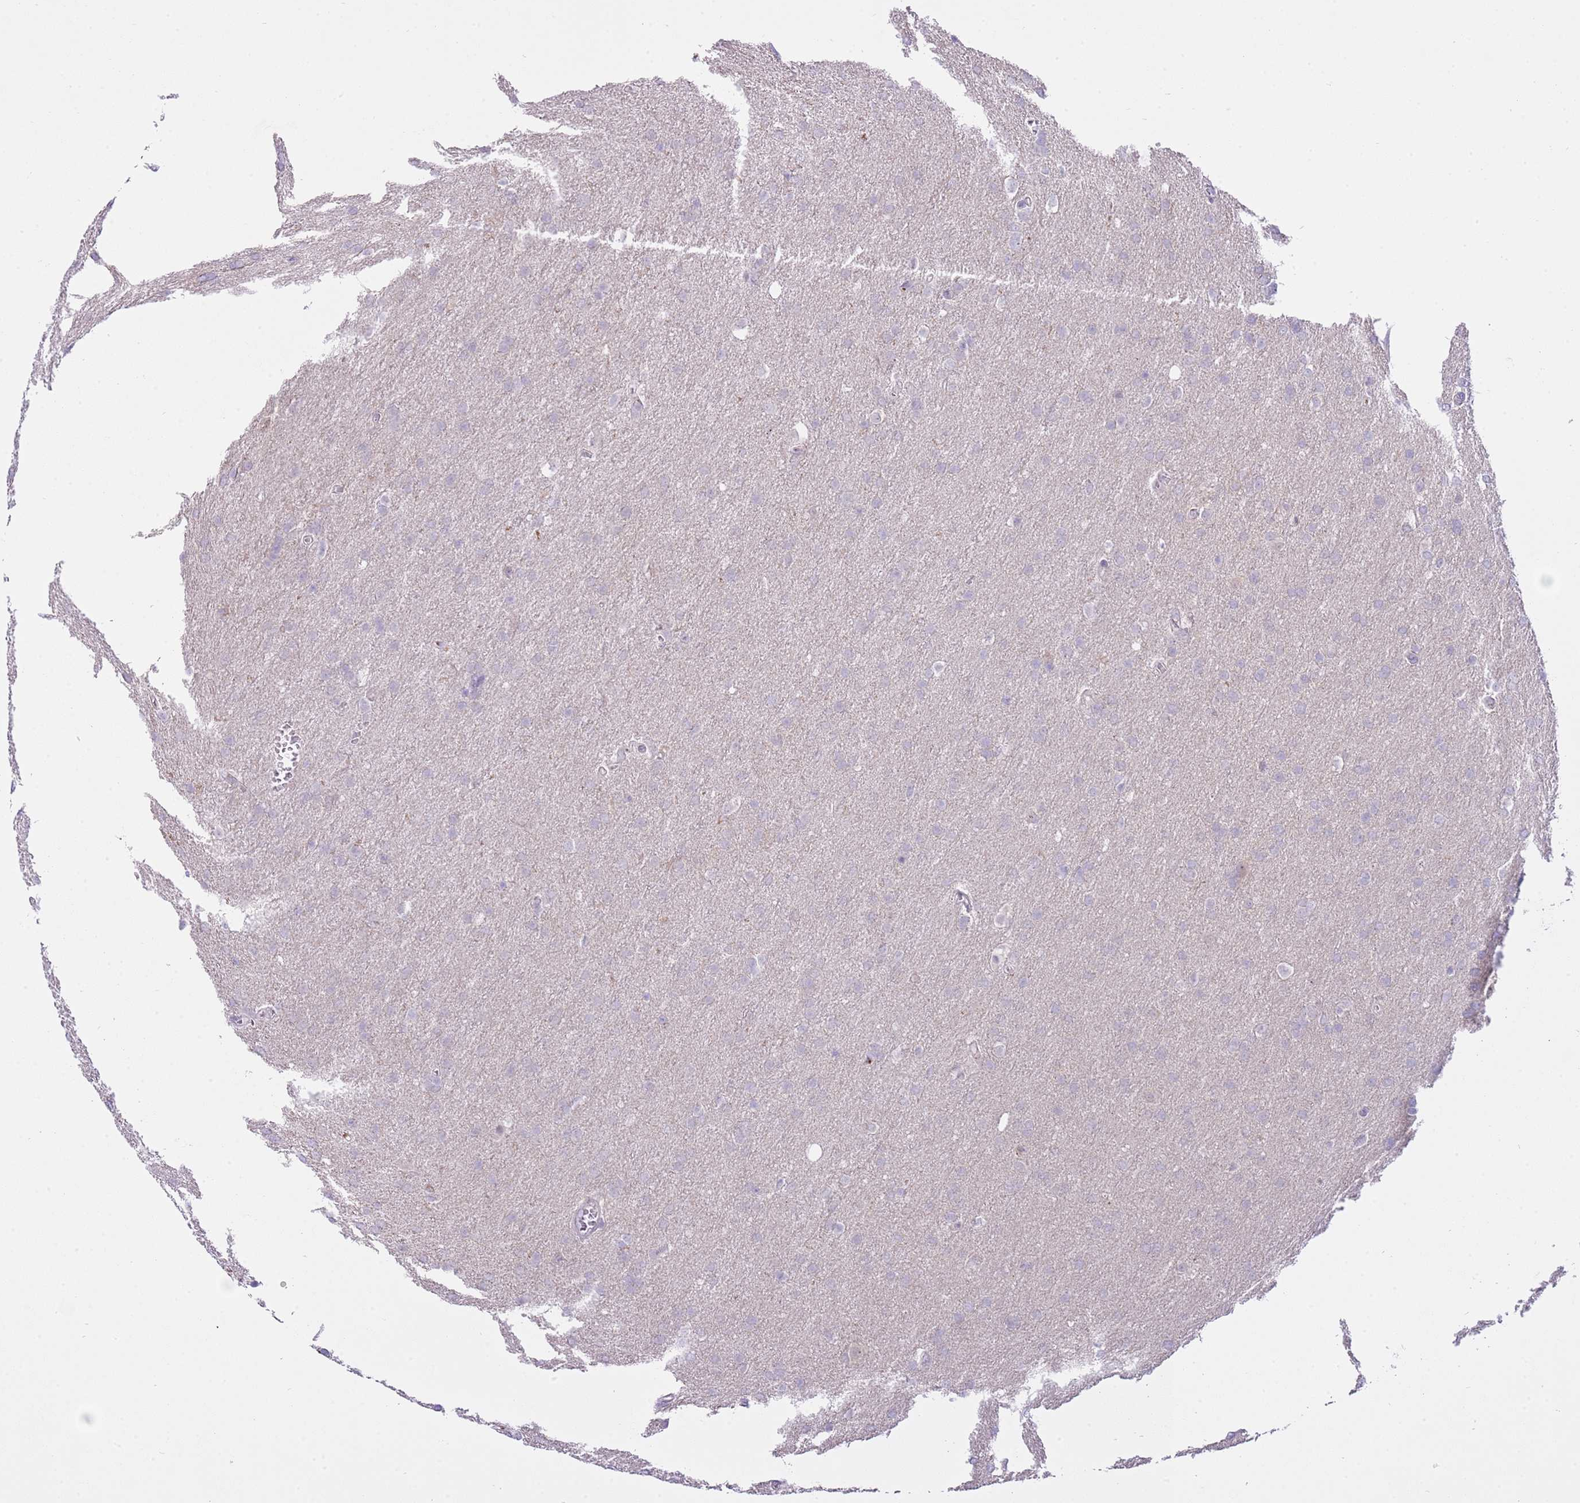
{"staining": {"intensity": "negative", "quantity": "none", "location": "none"}, "tissue": "glioma", "cell_type": "Tumor cells", "image_type": "cancer", "snomed": [{"axis": "morphology", "description": "Glioma, malignant, Low grade"}, {"axis": "topography", "description": "Brain"}], "caption": "High power microscopy photomicrograph of an immunohistochemistry histopathology image of glioma, revealing no significant expression in tumor cells.", "gene": "FBRSL1", "patient": {"sex": "female", "age": 32}}